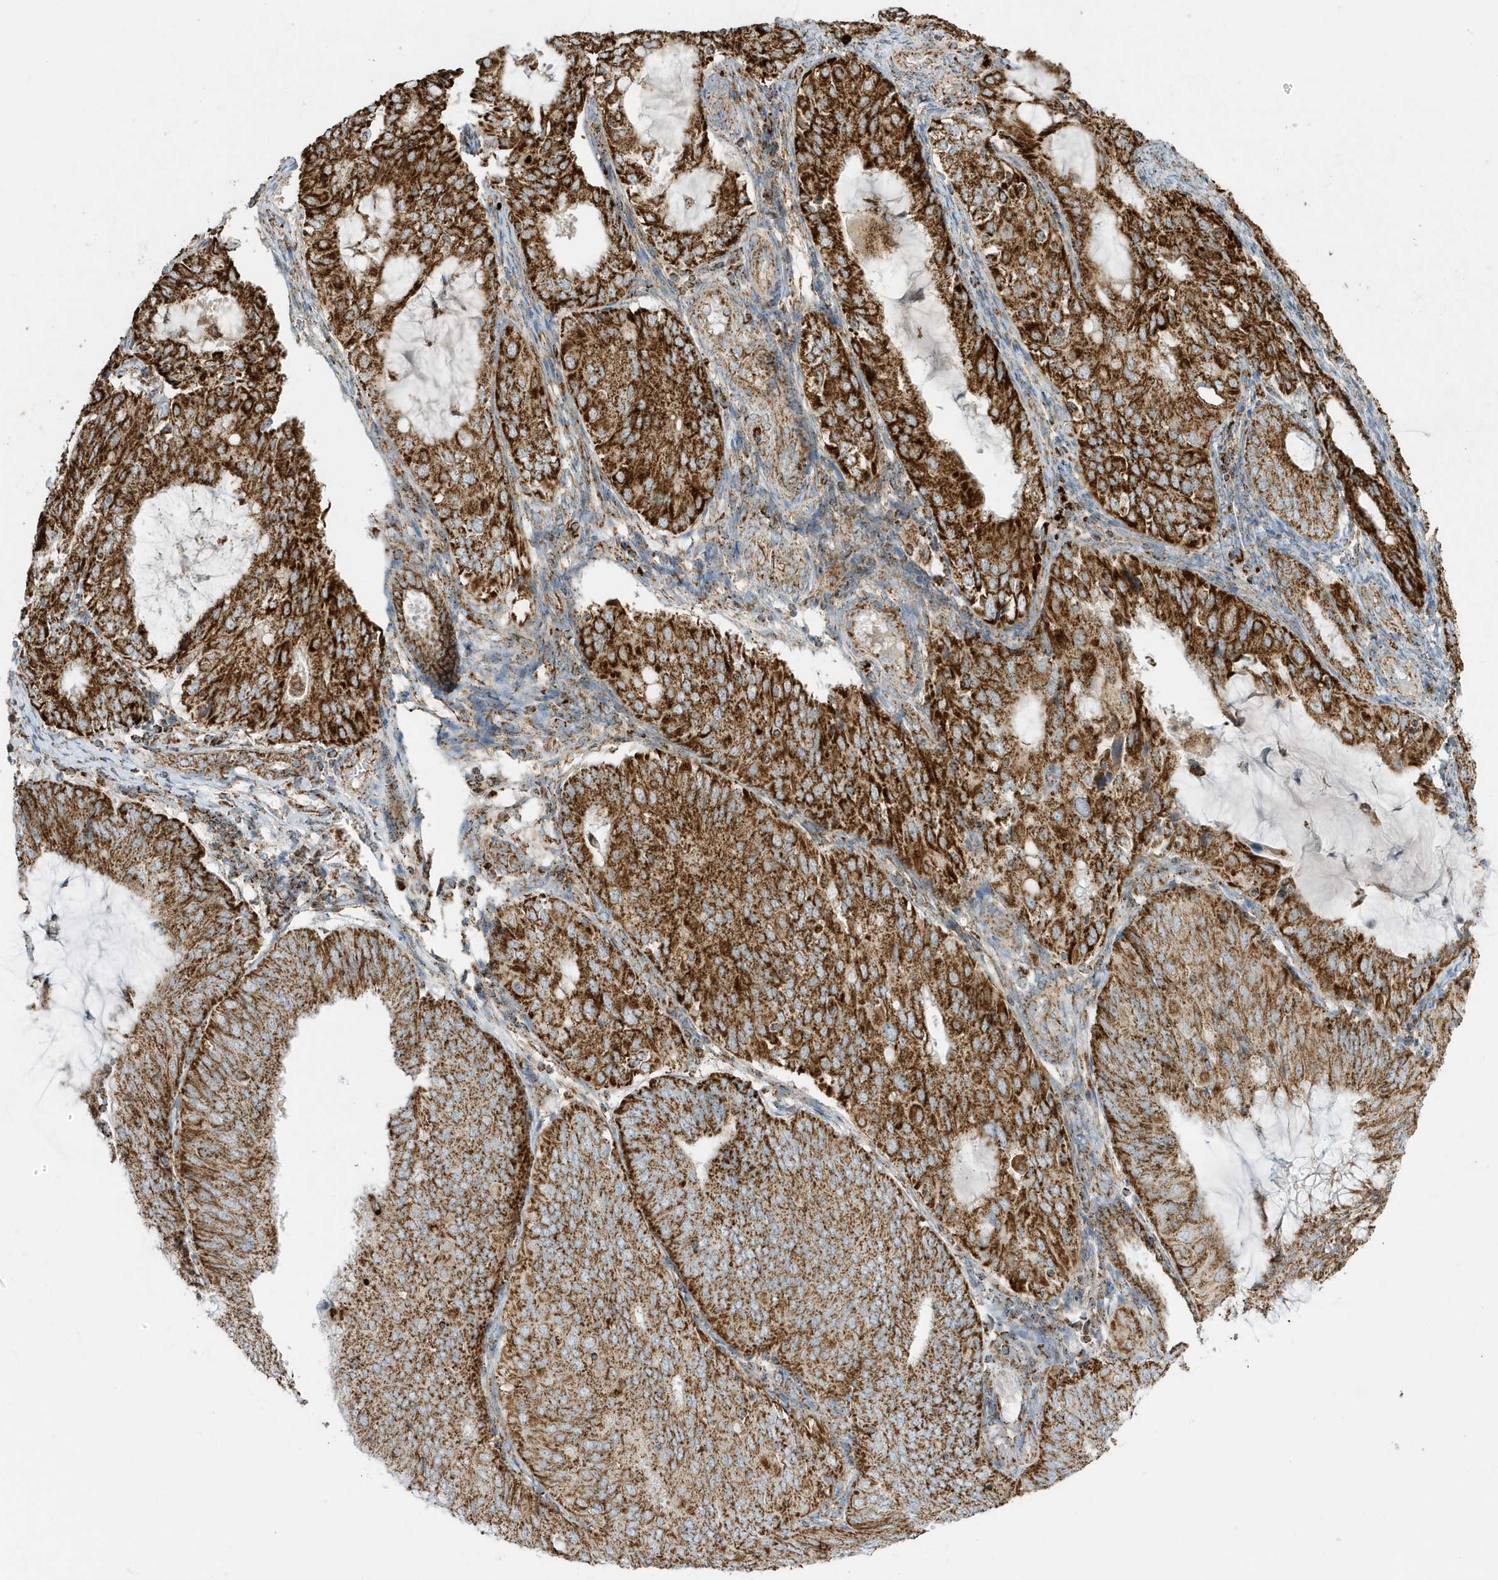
{"staining": {"intensity": "strong", "quantity": ">75%", "location": "cytoplasmic/membranous"}, "tissue": "endometrial cancer", "cell_type": "Tumor cells", "image_type": "cancer", "snomed": [{"axis": "morphology", "description": "Adenocarcinoma, NOS"}, {"axis": "topography", "description": "Endometrium"}], "caption": "Protein expression analysis of adenocarcinoma (endometrial) shows strong cytoplasmic/membranous staining in approximately >75% of tumor cells. (DAB (3,3'-diaminobenzidine) IHC with brightfield microscopy, high magnification).", "gene": "ATP5ME", "patient": {"sex": "female", "age": 81}}